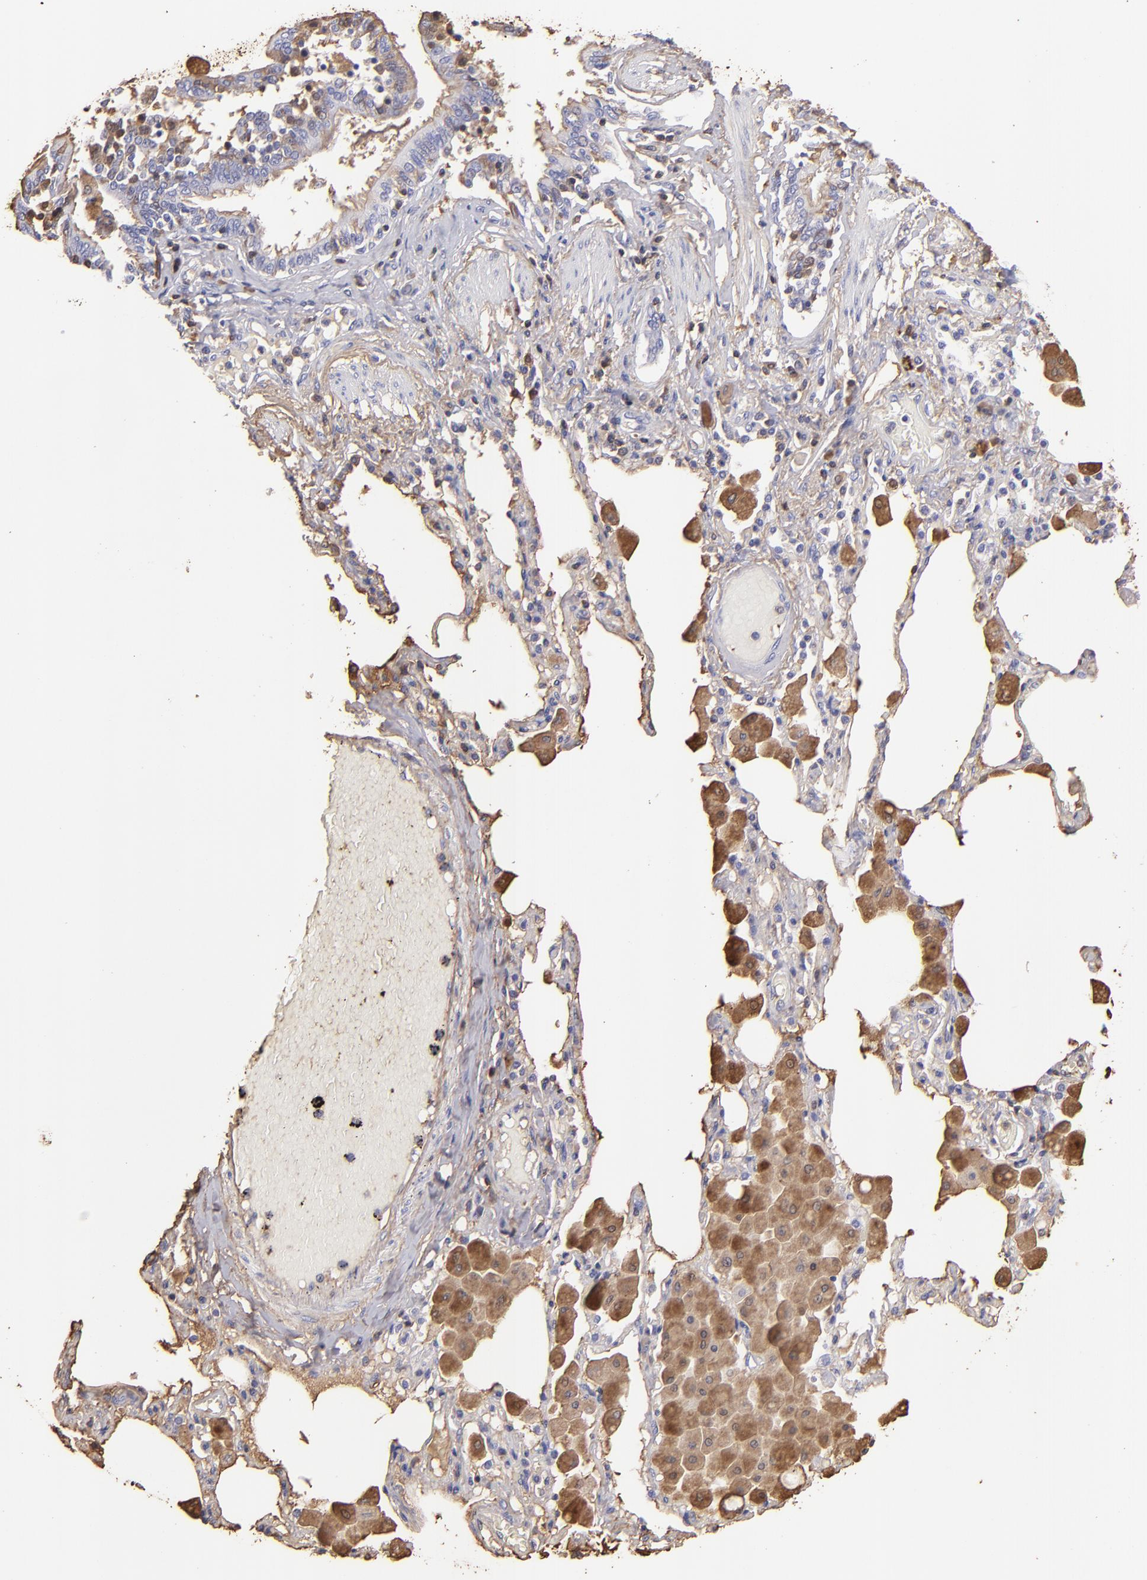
{"staining": {"intensity": "moderate", "quantity": ">75%", "location": "cytoplasmic/membranous"}, "tissue": "bronchus", "cell_type": "Respiratory epithelial cells", "image_type": "normal", "snomed": [{"axis": "morphology", "description": "Normal tissue, NOS"}, {"axis": "morphology", "description": "Squamous cell carcinoma, NOS"}, {"axis": "topography", "description": "Bronchus"}, {"axis": "topography", "description": "Lung"}], "caption": "Normal bronchus demonstrates moderate cytoplasmic/membranous positivity in approximately >75% of respiratory epithelial cells, visualized by immunohistochemistry. The protein of interest is stained brown, and the nuclei are stained in blue (DAB IHC with brightfield microscopy, high magnification).", "gene": "FGB", "patient": {"sex": "female", "age": 47}}